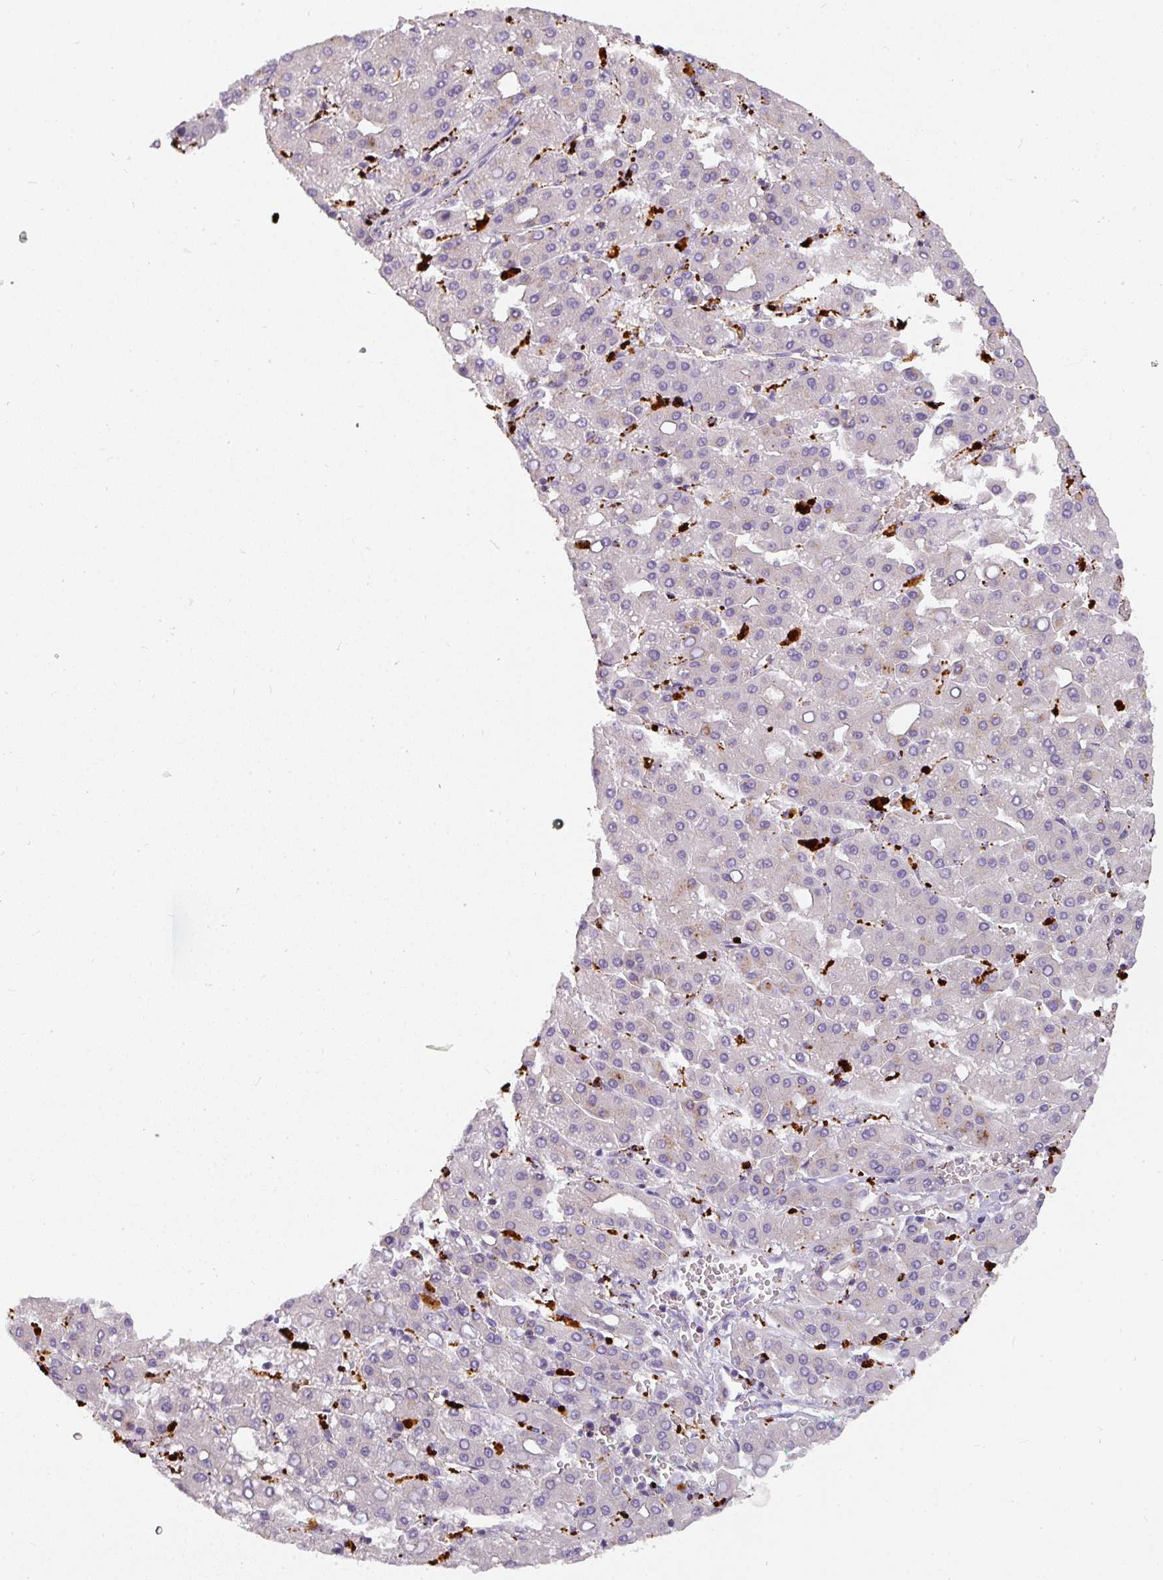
{"staining": {"intensity": "negative", "quantity": "none", "location": "none"}, "tissue": "liver cancer", "cell_type": "Tumor cells", "image_type": "cancer", "snomed": [{"axis": "morphology", "description": "Carcinoma, Hepatocellular, NOS"}, {"axis": "topography", "description": "Liver"}], "caption": "The histopathology image shows no significant staining in tumor cells of liver hepatocellular carcinoma.", "gene": "MMACHC", "patient": {"sex": "male", "age": 65}}